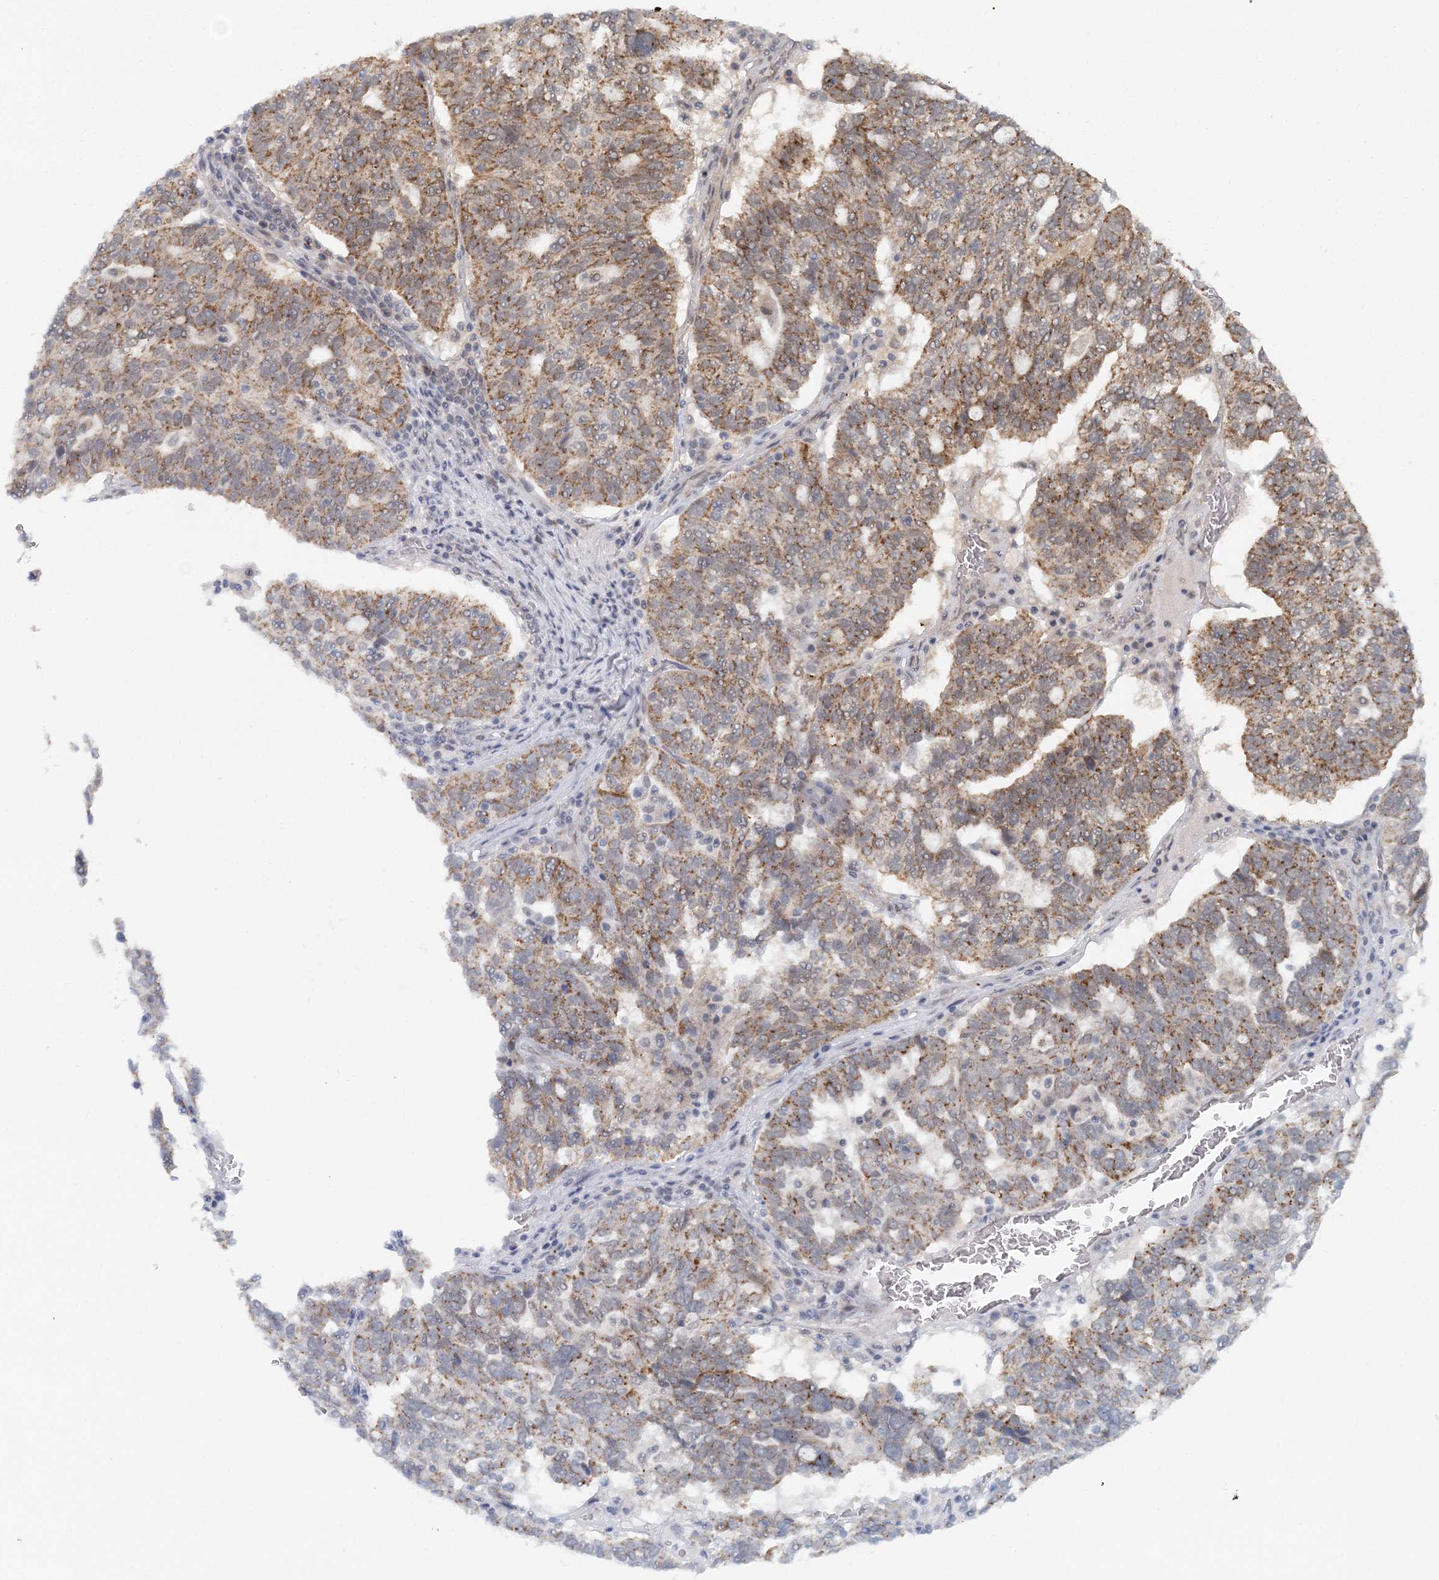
{"staining": {"intensity": "moderate", "quantity": ">75%", "location": "cytoplasmic/membranous"}, "tissue": "ovarian cancer", "cell_type": "Tumor cells", "image_type": "cancer", "snomed": [{"axis": "morphology", "description": "Cystadenocarcinoma, serous, NOS"}, {"axis": "topography", "description": "Ovary"}], "caption": "Ovarian cancer (serous cystadenocarcinoma) stained for a protein (brown) demonstrates moderate cytoplasmic/membranous positive positivity in about >75% of tumor cells.", "gene": "RNF150", "patient": {"sex": "female", "age": 59}}